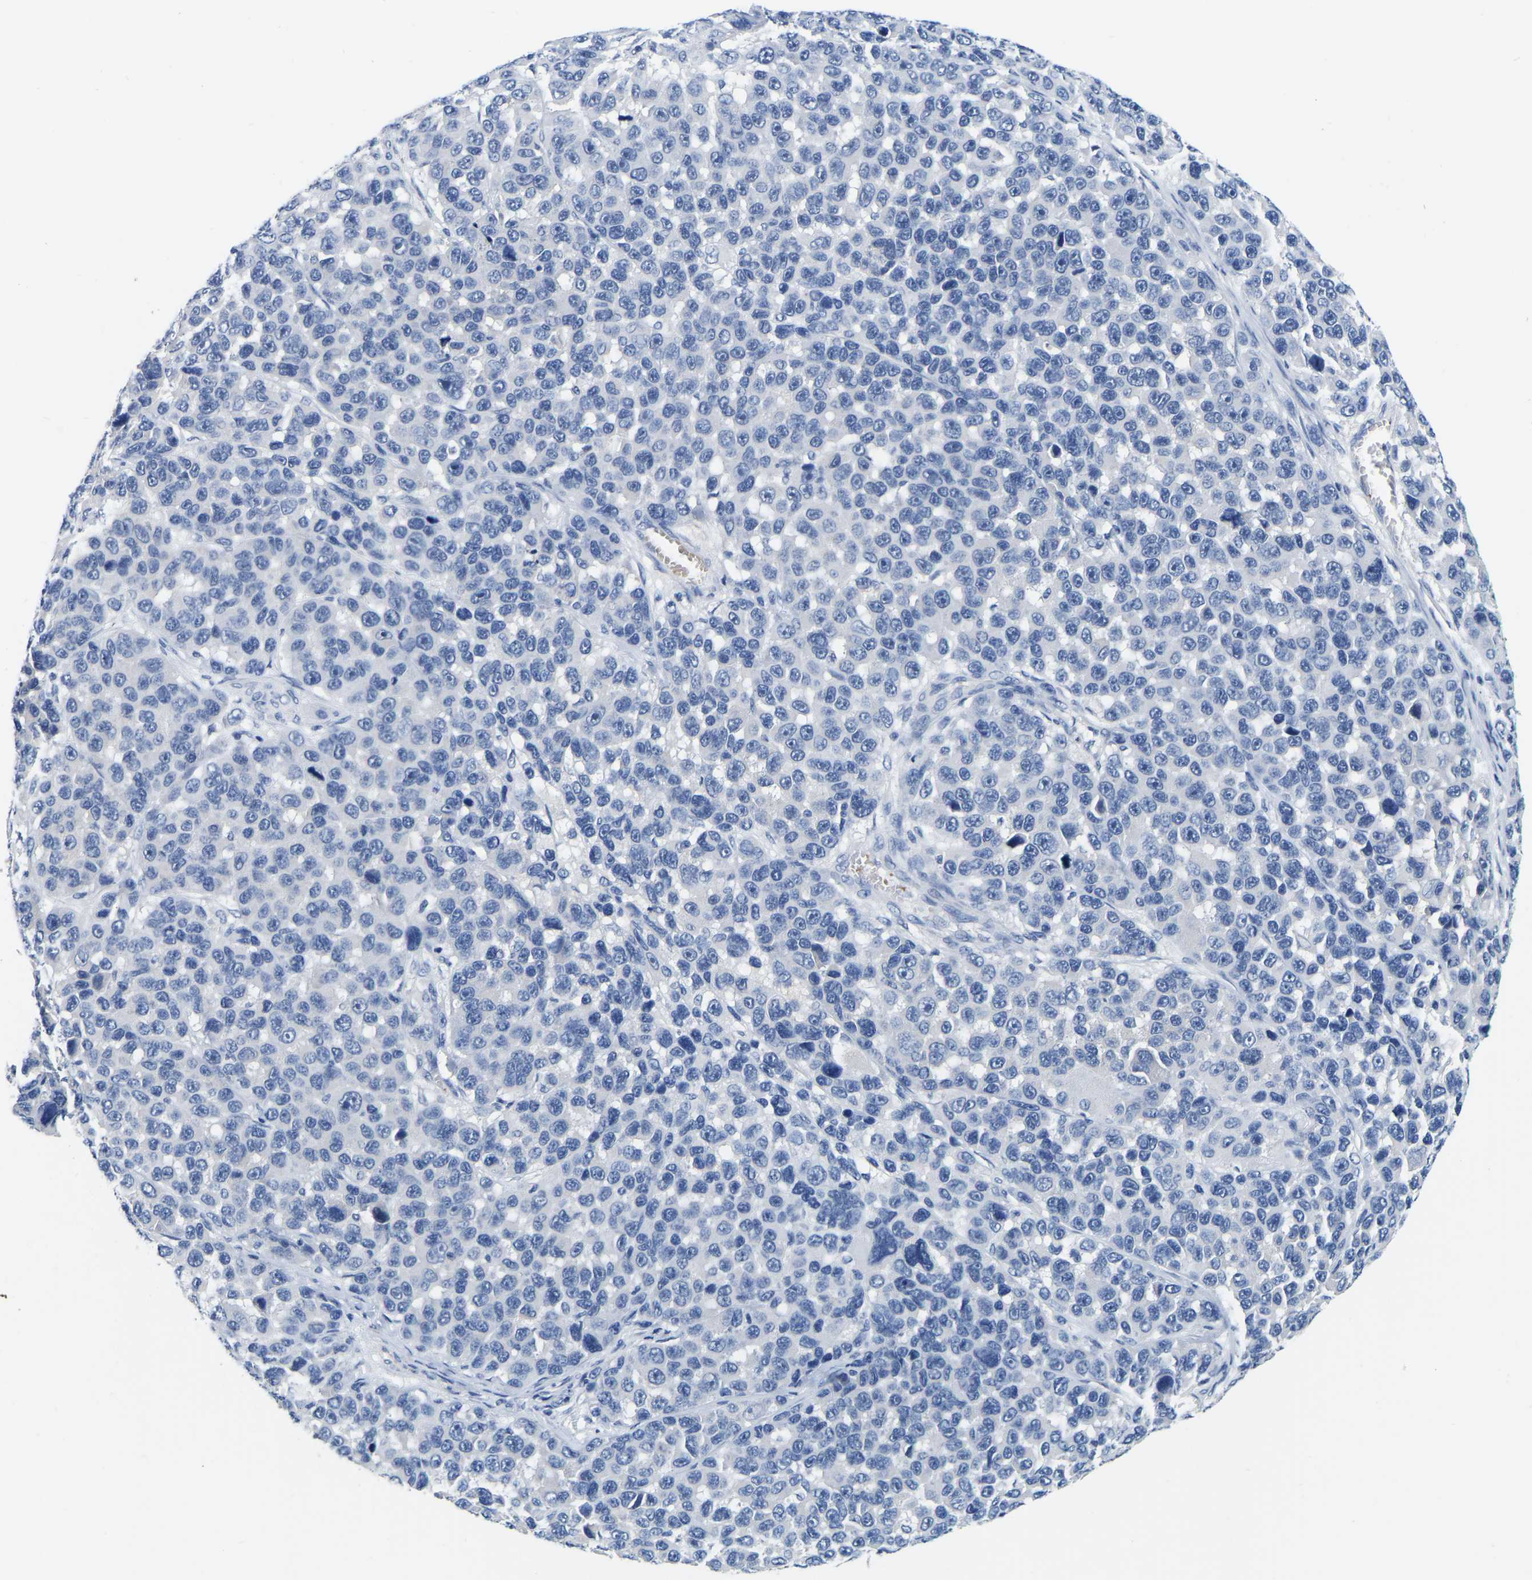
{"staining": {"intensity": "negative", "quantity": "none", "location": "none"}, "tissue": "melanoma", "cell_type": "Tumor cells", "image_type": "cancer", "snomed": [{"axis": "morphology", "description": "Malignant melanoma, NOS"}, {"axis": "topography", "description": "Skin"}], "caption": "Human melanoma stained for a protein using IHC demonstrates no expression in tumor cells.", "gene": "RAB27B", "patient": {"sex": "male", "age": 53}}